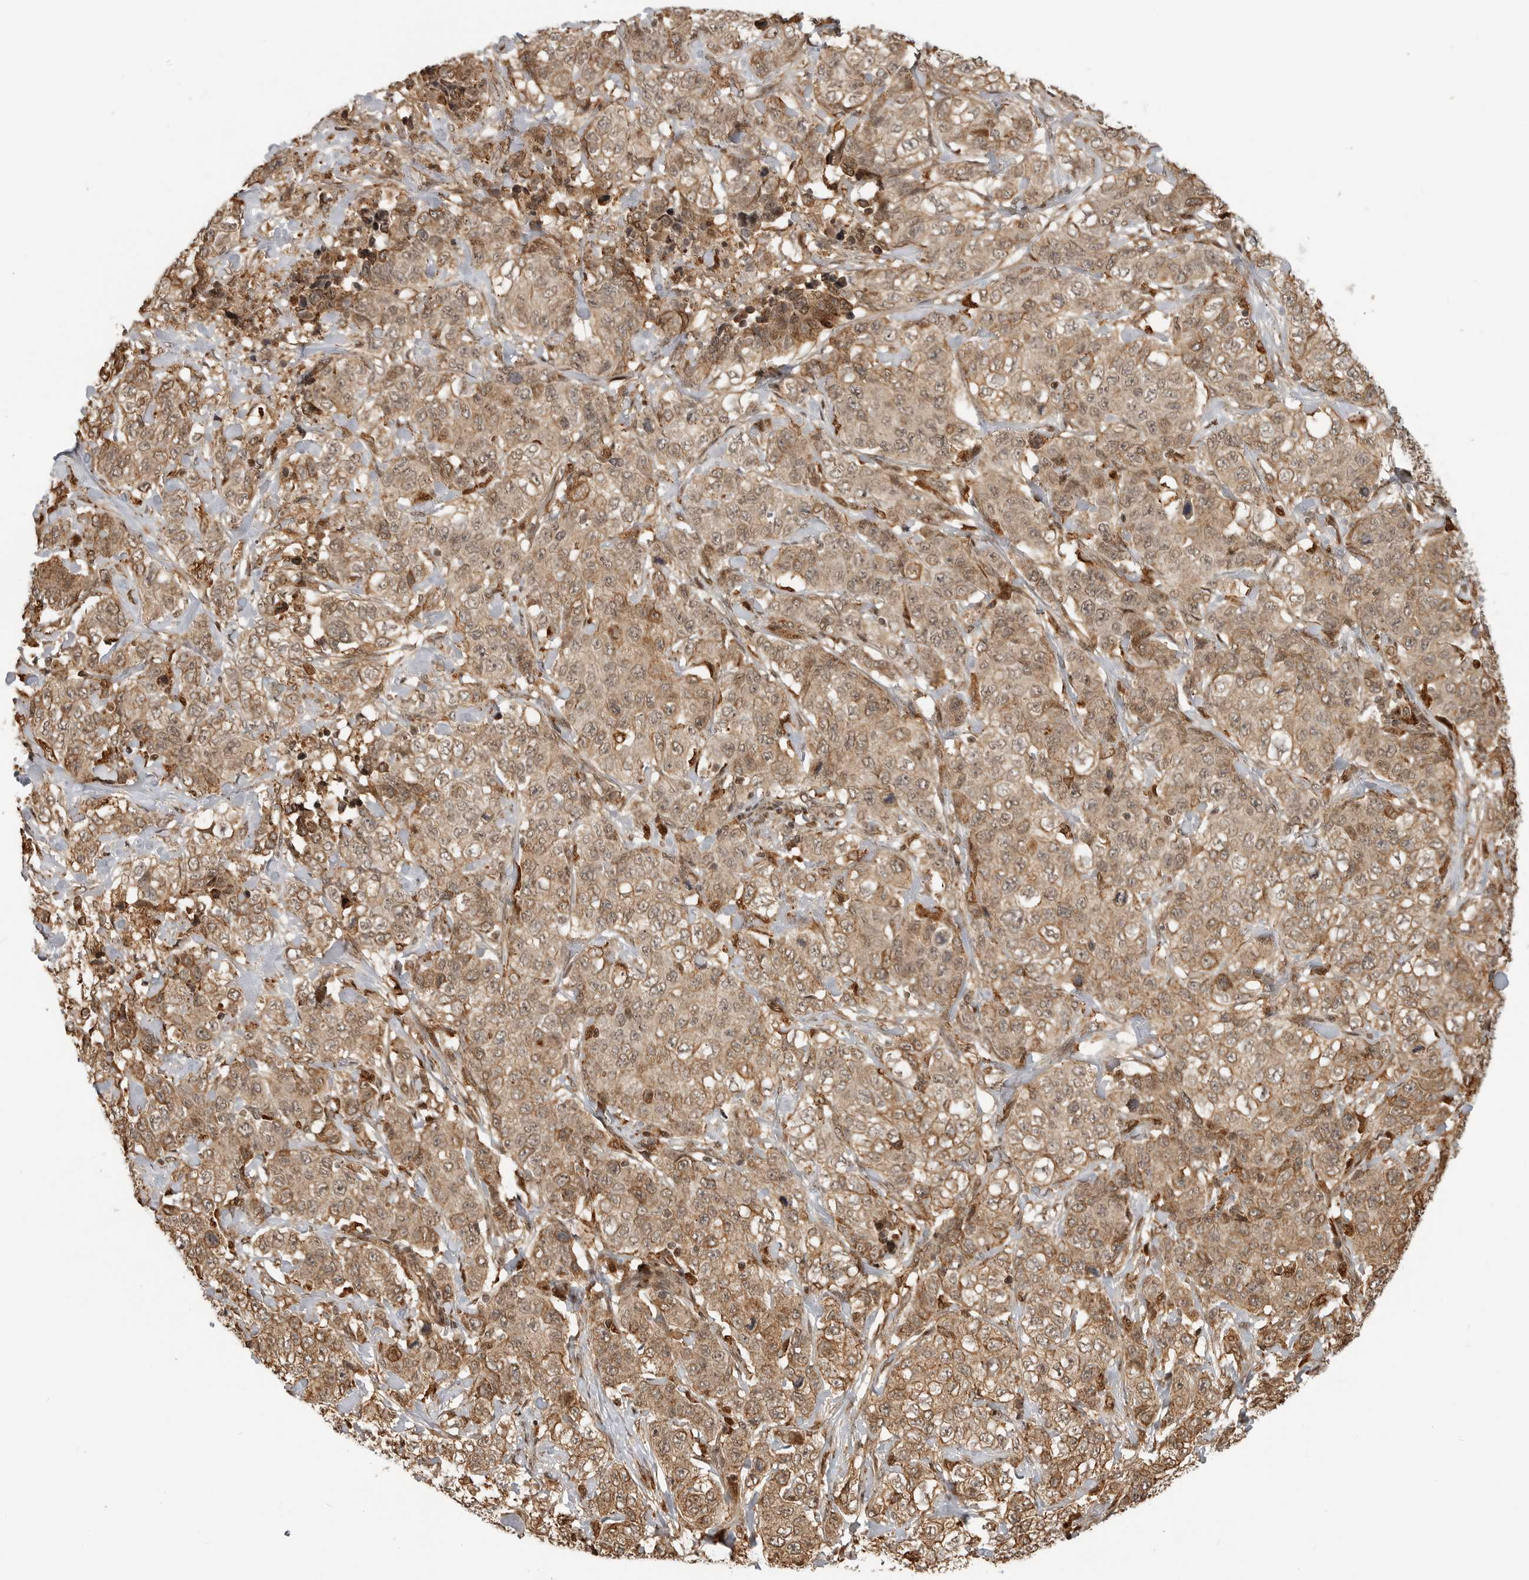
{"staining": {"intensity": "moderate", "quantity": ">75%", "location": "cytoplasmic/membranous,nuclear"}, "tissue": "stomach cancer", "cell_type": "Tumor cells", "image_type": "cancer", "snomed": [{"axis": "morphology", "description": "Adenocarcinoma, NOS"}, {"axis": "topography", "description": "Stomach"}], "caption": "Moderate cytoplasmic/membranous and nuclear protein positivity is identified in about >75% of tumor cells in stomach cancer.", "gene": "BMP2K", "patient": {"sex": "male", "age": 48}}